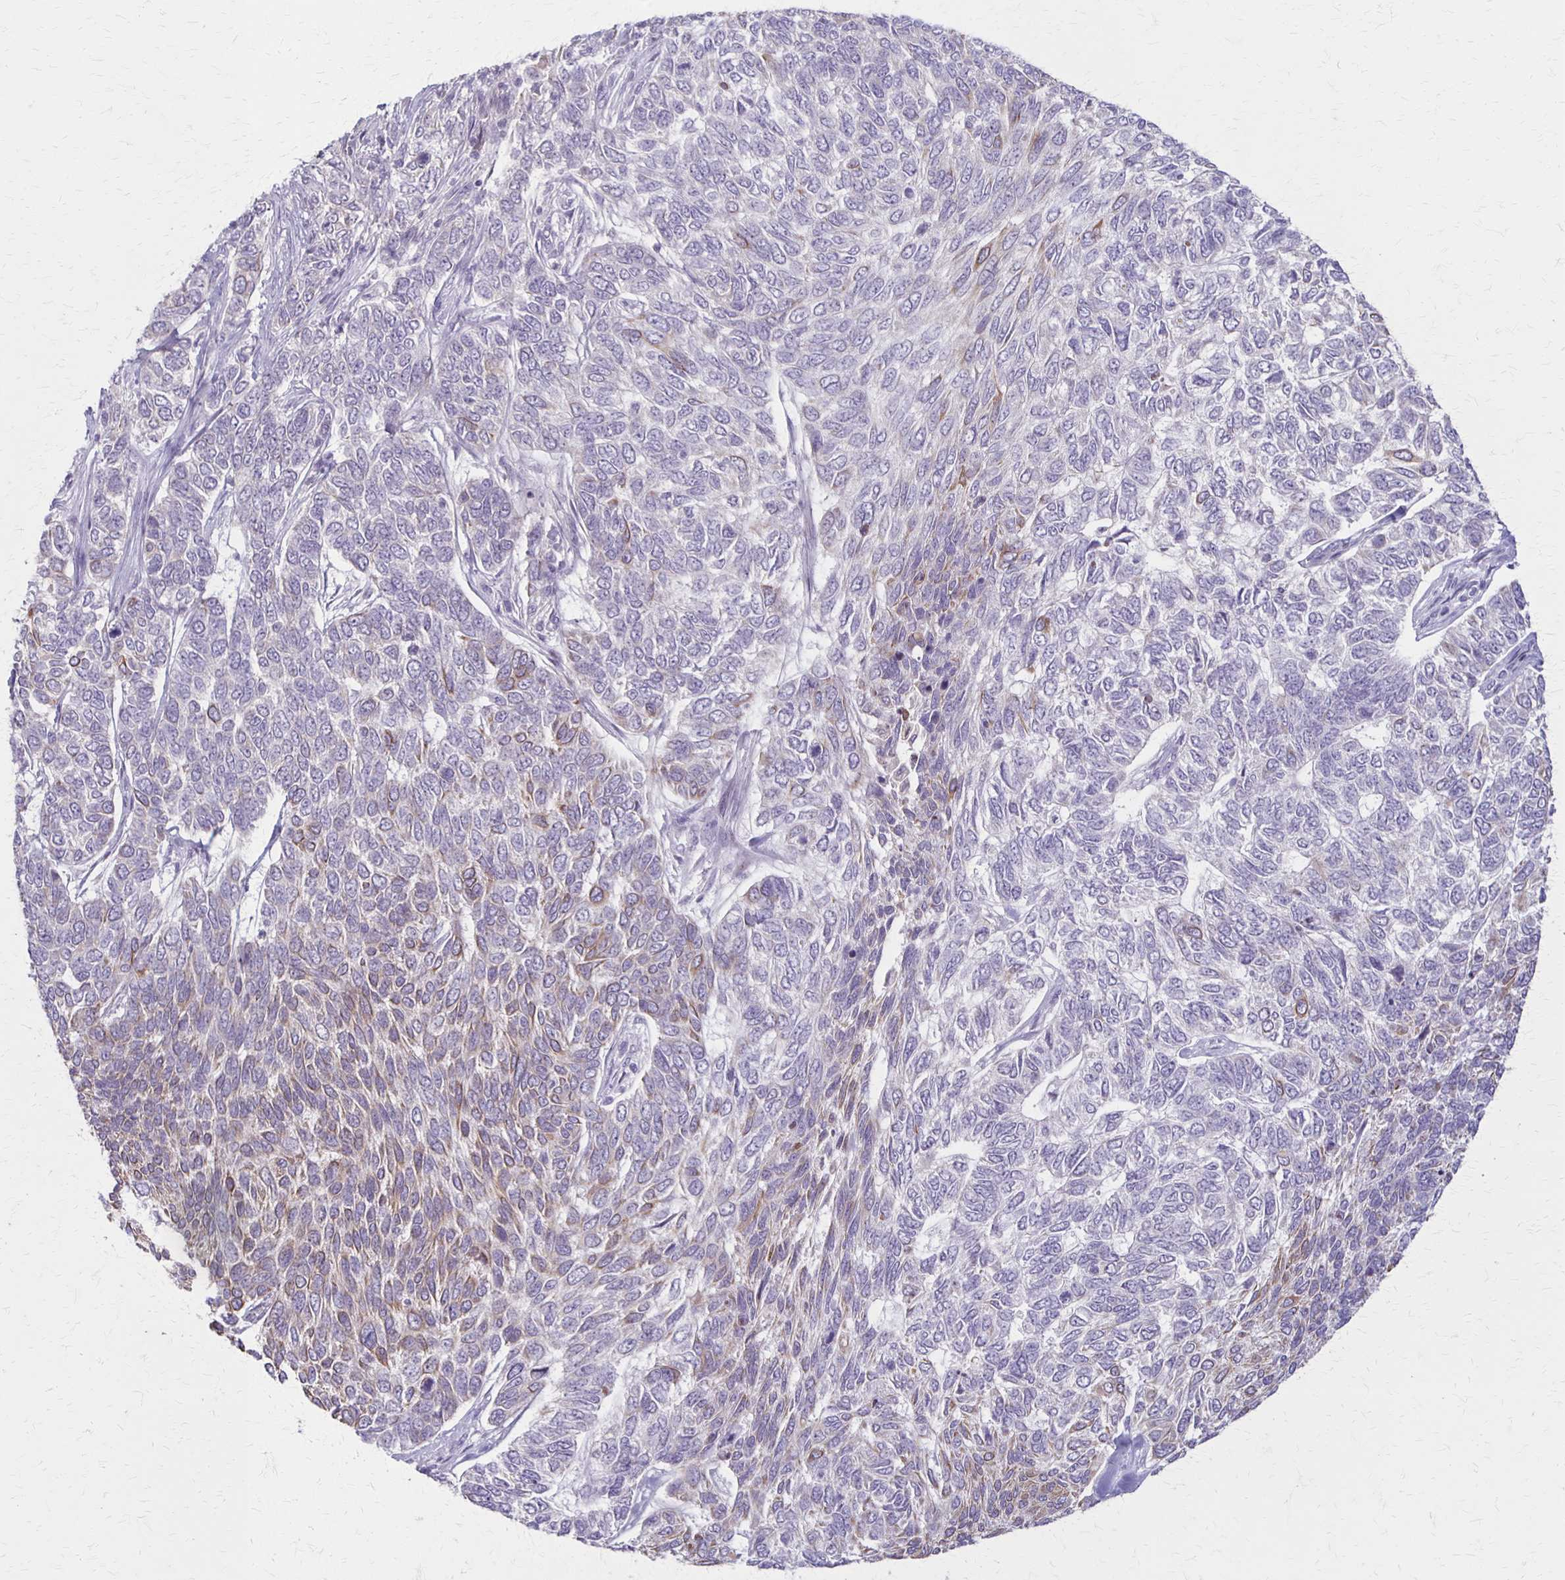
{"staining": {"intensity": "weak", "quantity": "<25%", "location": "cytoplasmic/membranous"}, "tissue": "skin cancer", "cell_type": "Tumor cells", "image_type": "cancer", "snomed": [{"axis": "morphology", "description": "Basal cell carcinoma"}, {"axis": "topography", "description": "Skin"}], "caption": "A micrograph of skin cancer stained for a protein shows no brown staining in tumor cells.", "gene": "SLC35E2B", "patient": {"sex": "female", "age": 65}}